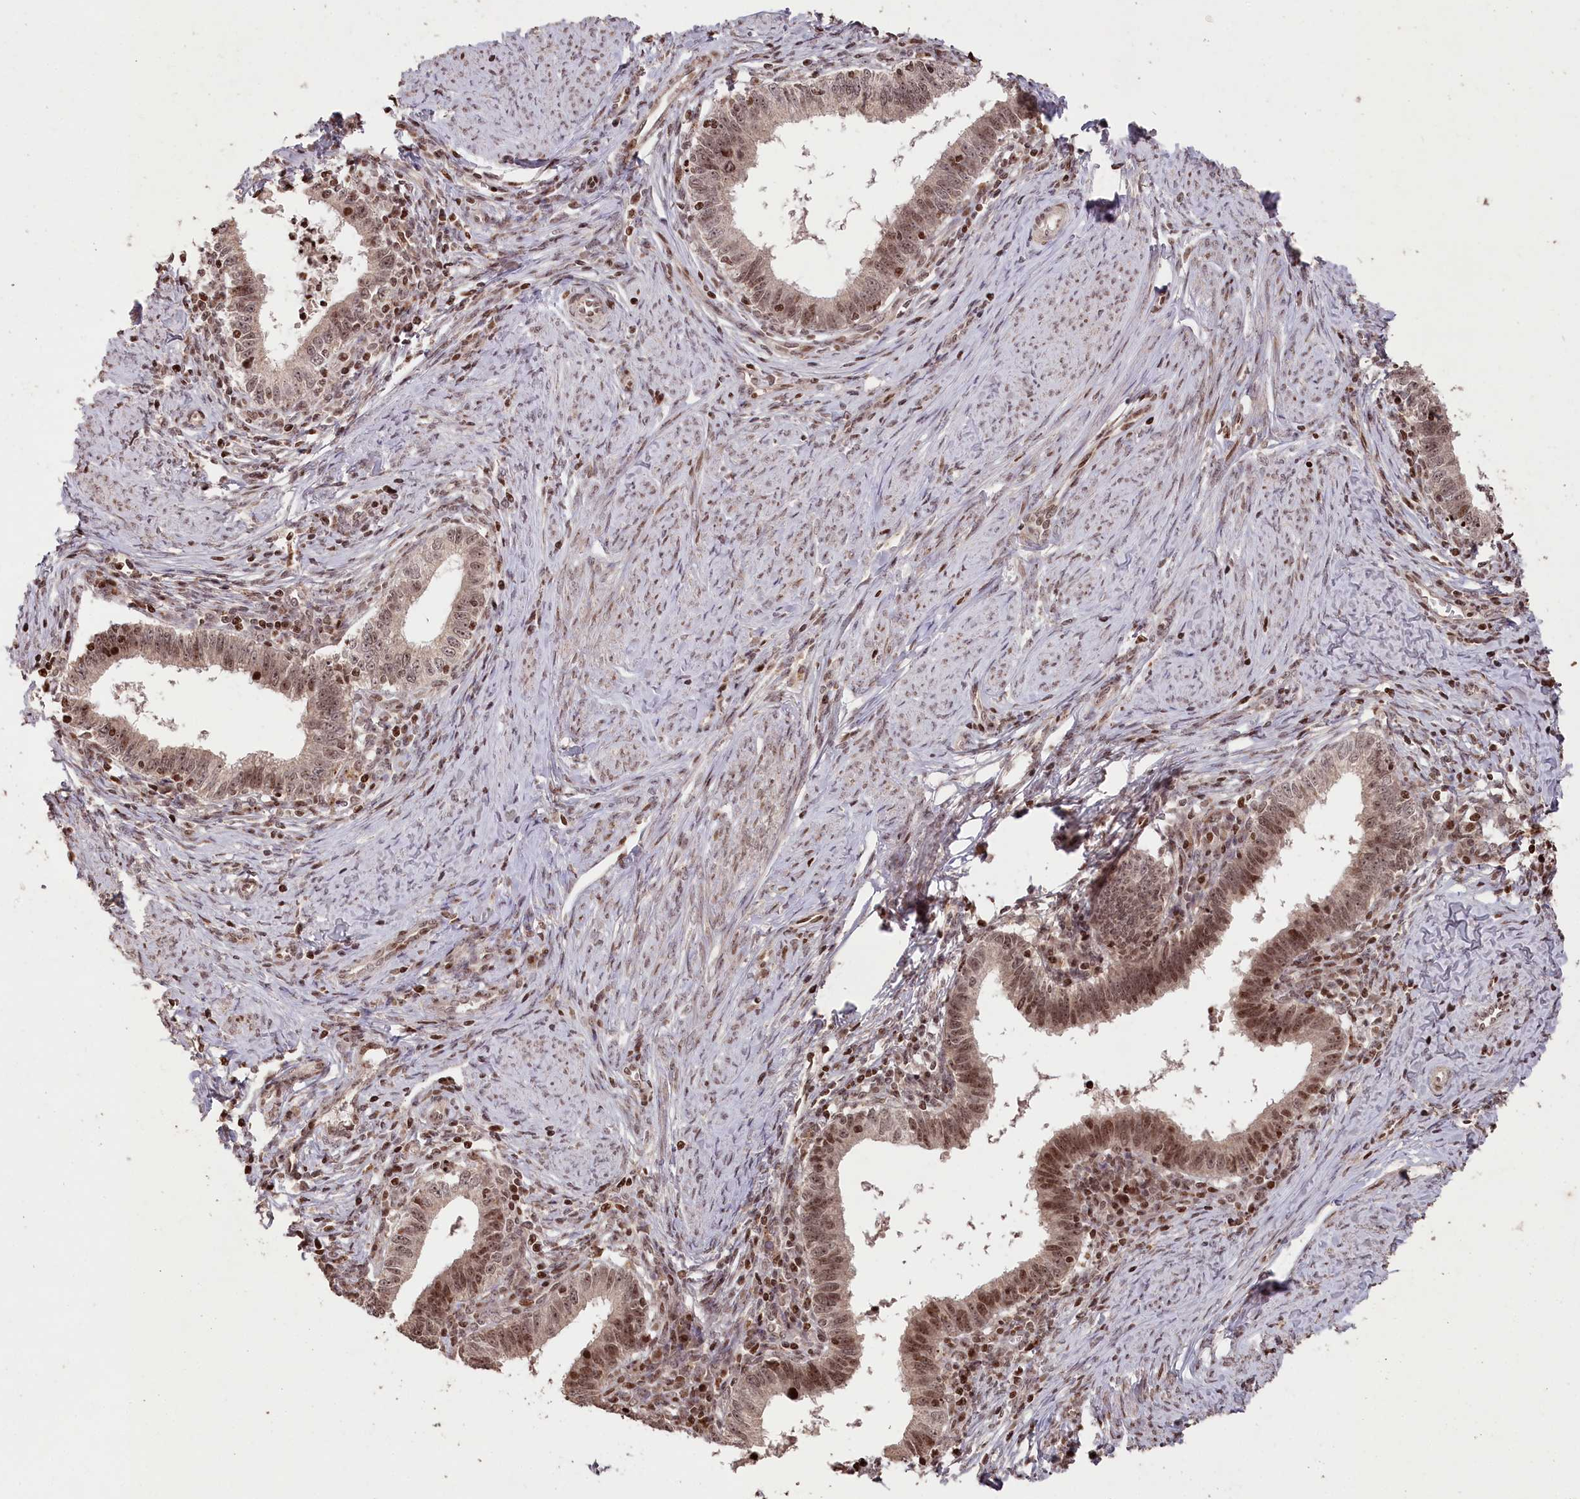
{"staining": {"intensity": "moderate", "quantity": ">75%", "location": "nuclear"}, "tissue": "cervical cancer", "cell_type": "Tumor cells", "image_type": "cancer", "snomed": [{"axis": "morphology", "description": "Adenocarcinoma, NOS"}, {"axis": "topography", "description": "Cervix"}], "caption": "Cervical cancer (adenocarcinoma) stained with DAB (3,3'-diaminobenzidine) immunohistochemistry shows medium levels of moderate nuclear positivity in approximately >75% of tumor cells. The protein is shown in brown color, while the nuclei are stained blue.", "gene": "CCSER2", "patient": {"sex": "female", "age": 36}}